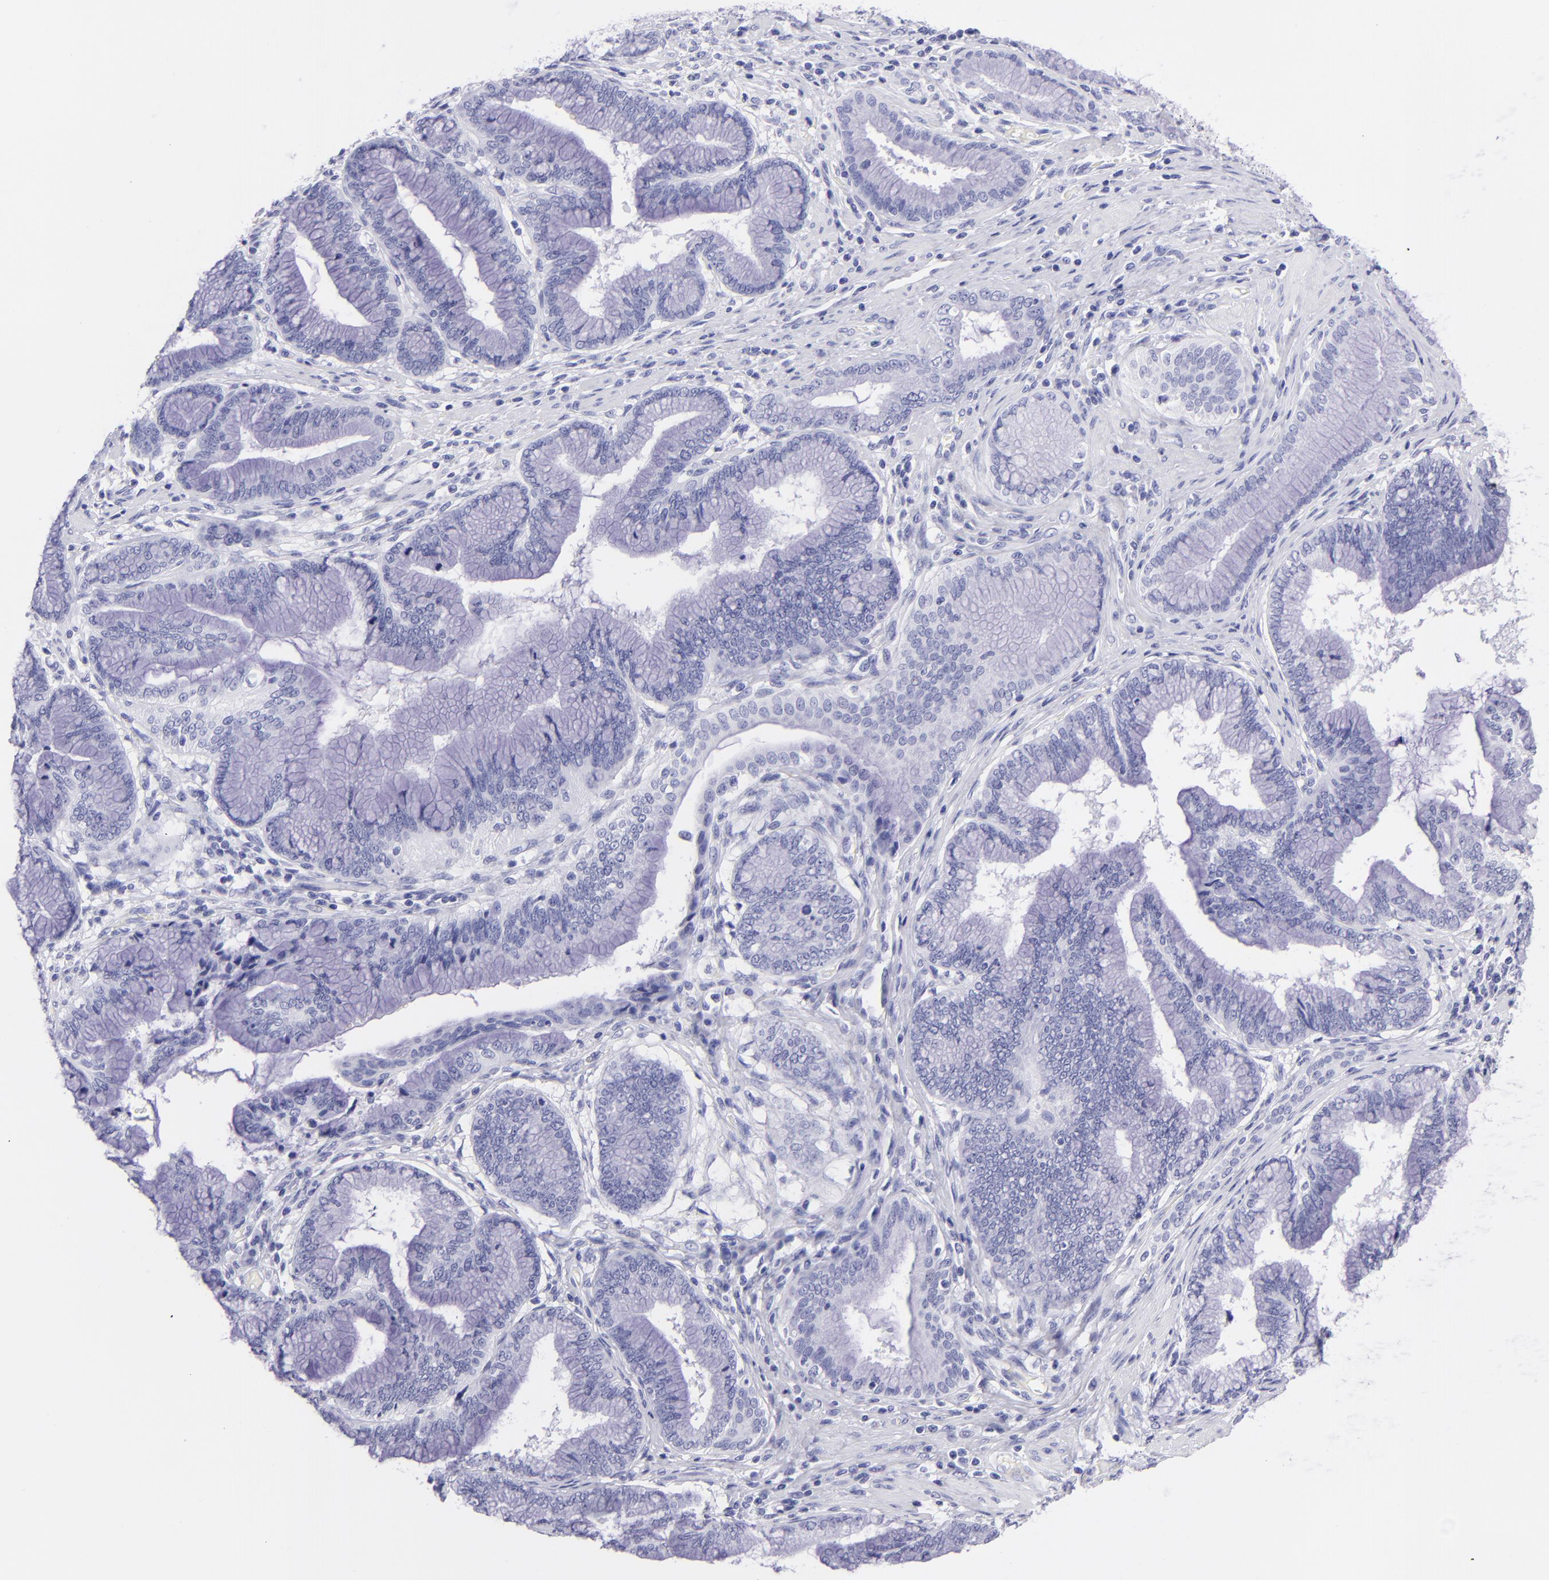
{"staining": {"intensity": "negative", "quantity": "none", "location": "none"}, "tissue": "pancreatic cancer", "cell_type": "Tumor cells", "image_type": "cancer", "snomed": [{"axis": "morphology", "description": "Adenocarcinoma, NOS"}, {"axis": "topography", "description": "Pancreas"}], "caption": "Pancreatic adenocarcinoma was stained to show a protein in brown. There is no significant positivity in tumor cells. Brightfield microscopy of IHC stained with DAB (brown) and hematoxylin (blue), captured at high magnification.", "gene": "PIP", "patient": {"sex": "female", "age": 64}}